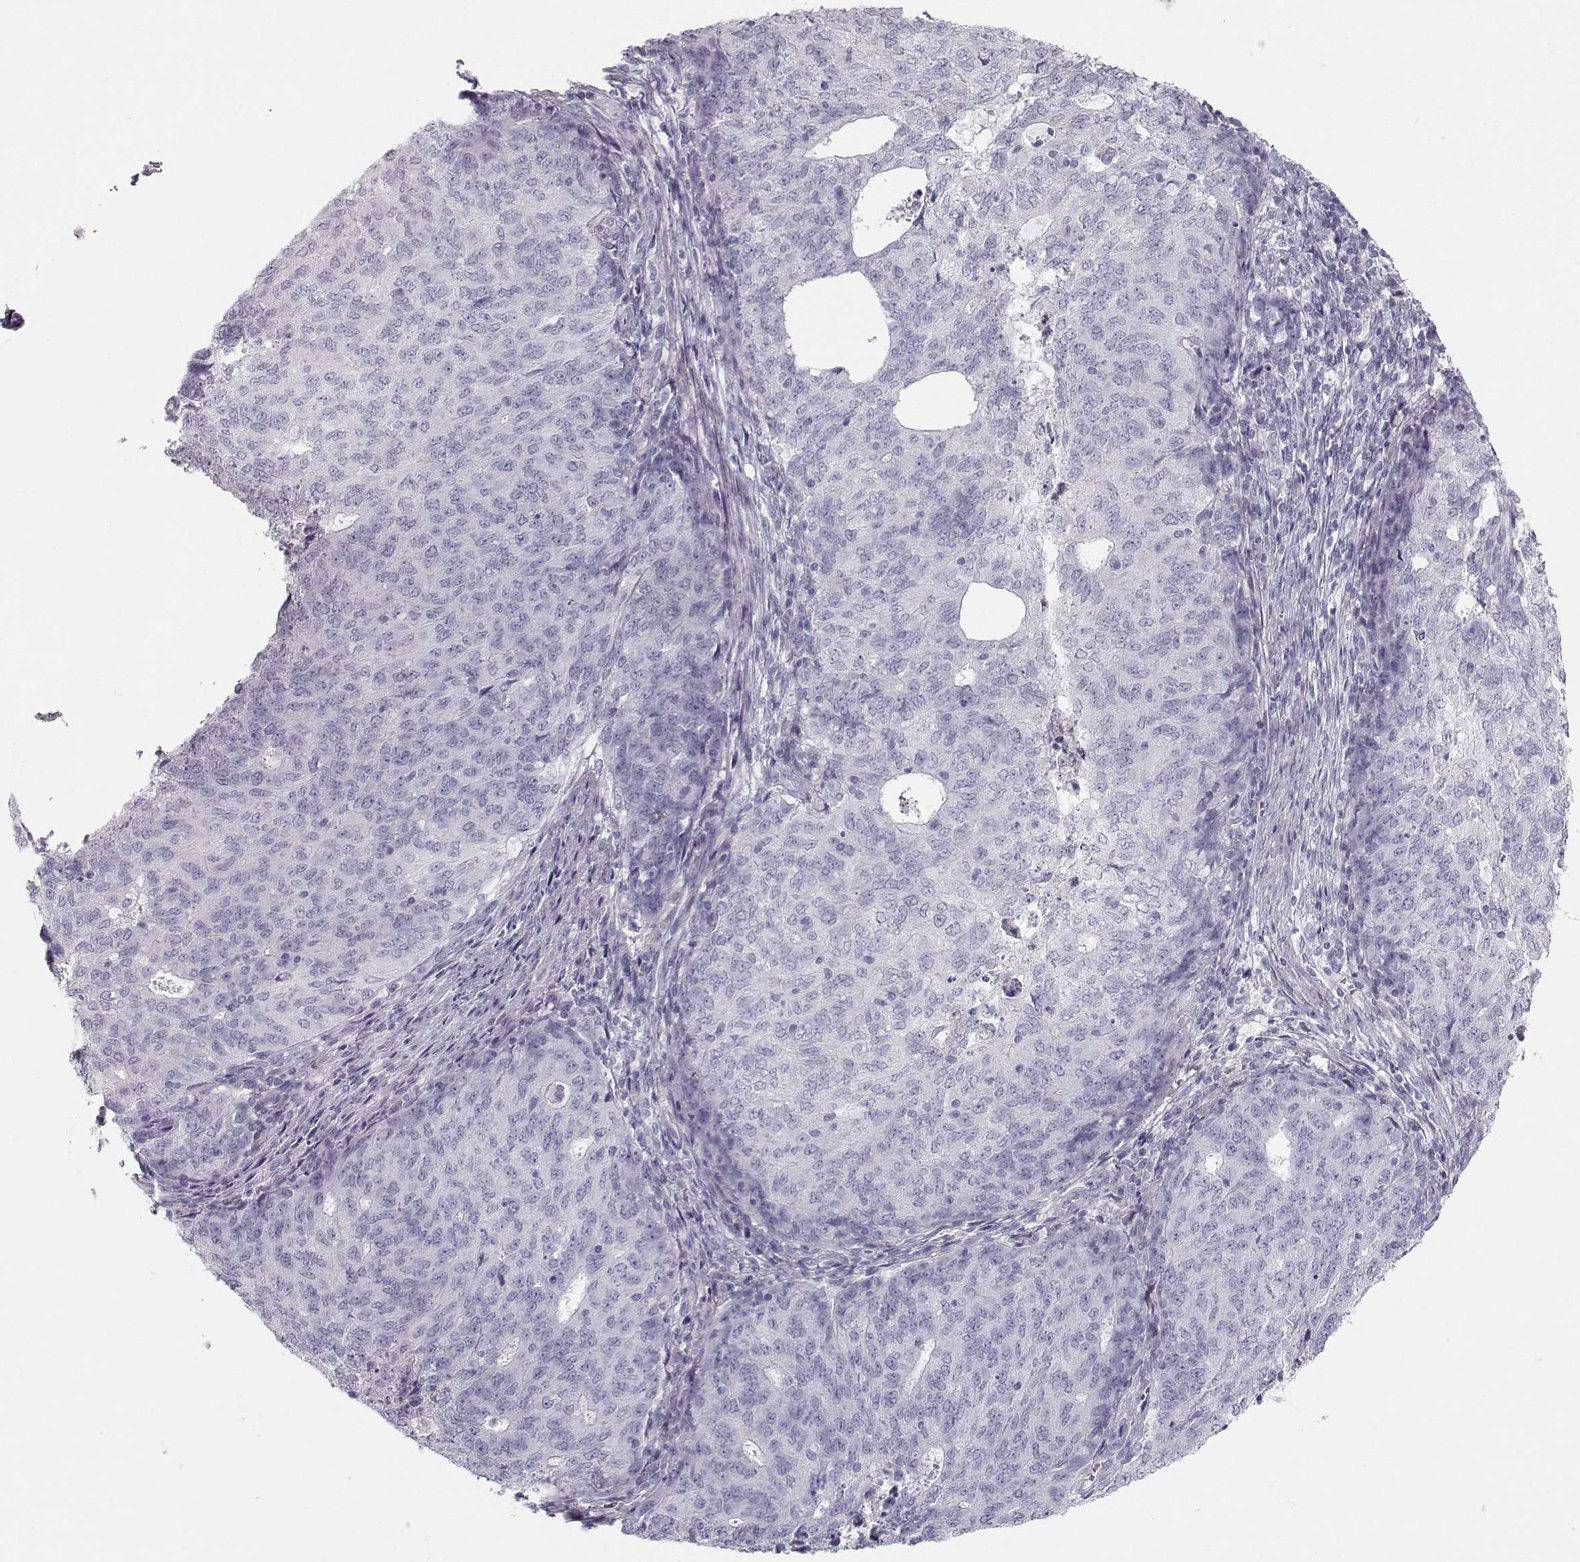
{"staining": {"intensity": "negative", "quantity": "none", "location": "none"}, "tissue": "endometrial cancer", "cell_type": "Tumor cells", "image_type": "cancer", "snomed": [{"axis": "morphology", "description": "Adenocarcinoma, NOS"}, {"axis": "topography", "description": "Endometrium"}], "caption": "IHC of endometrial cancer (adenocarcinoma) exhibits no staining in tumor cells. (DAB immunohistochemistry (IHC) visualized using brightfield microscopy, high magnification).", "gene": "CASR", "patient": {"sex": "female", "age": 82}}